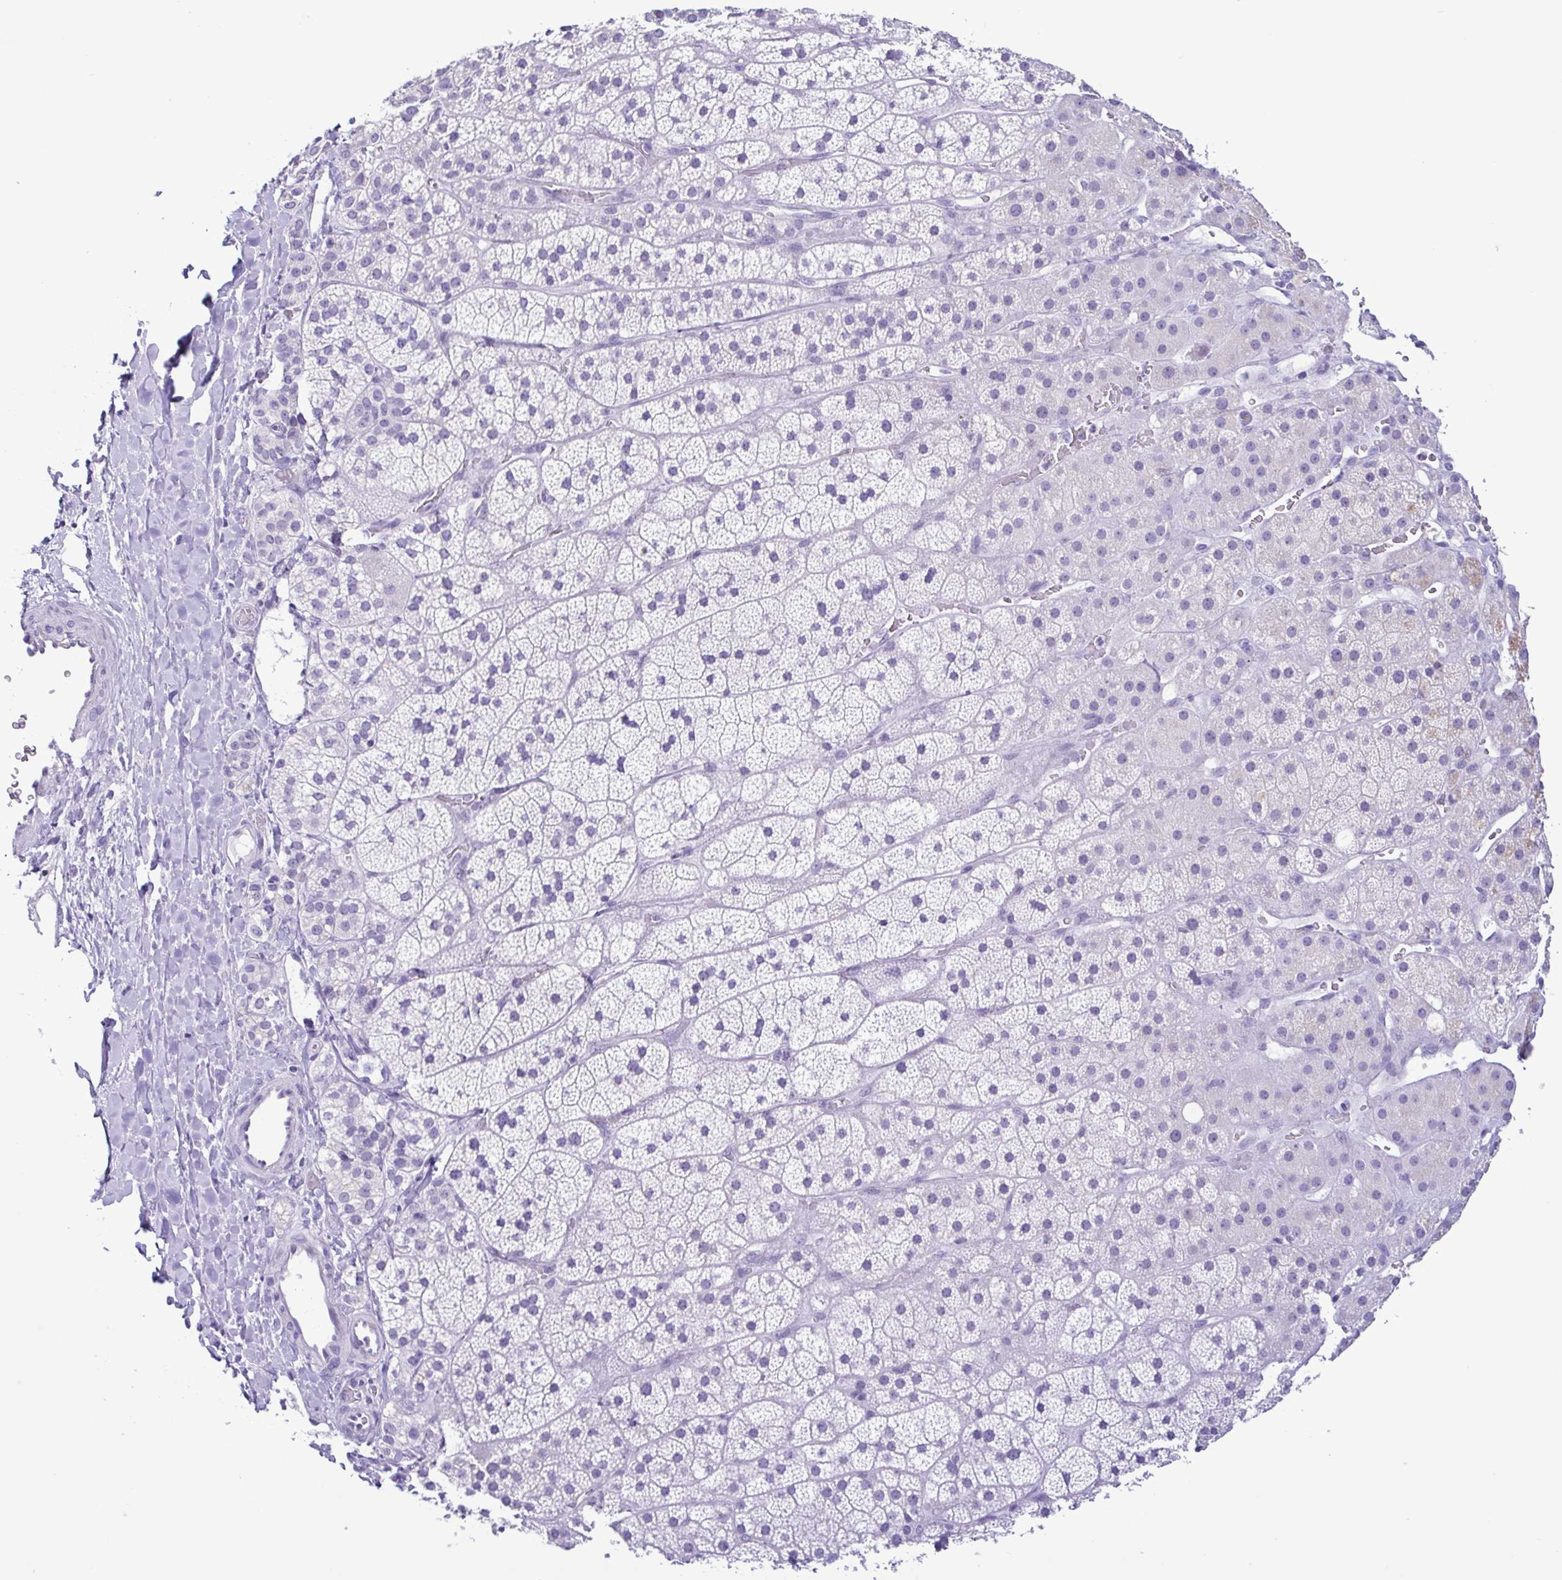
{"staining": {"intensity": "negative", "quantity": "none", "location": "none"}, "tissue": "adrenal gland", "cell_type": "Glandular cells", "image_type": "normal", "snomed": [{"axis": "morphology", "description": "Normal tissue, NOS"}, {"axis": "topography", "description": "Adrenal gland"}], "caption": "This is an immunohistochemistry photomicrograph of unremarkable adrenal gland. There is no staining in glandular cells.", "gene": "CBY2", "patient": {"sex": "male", "age": 57}}